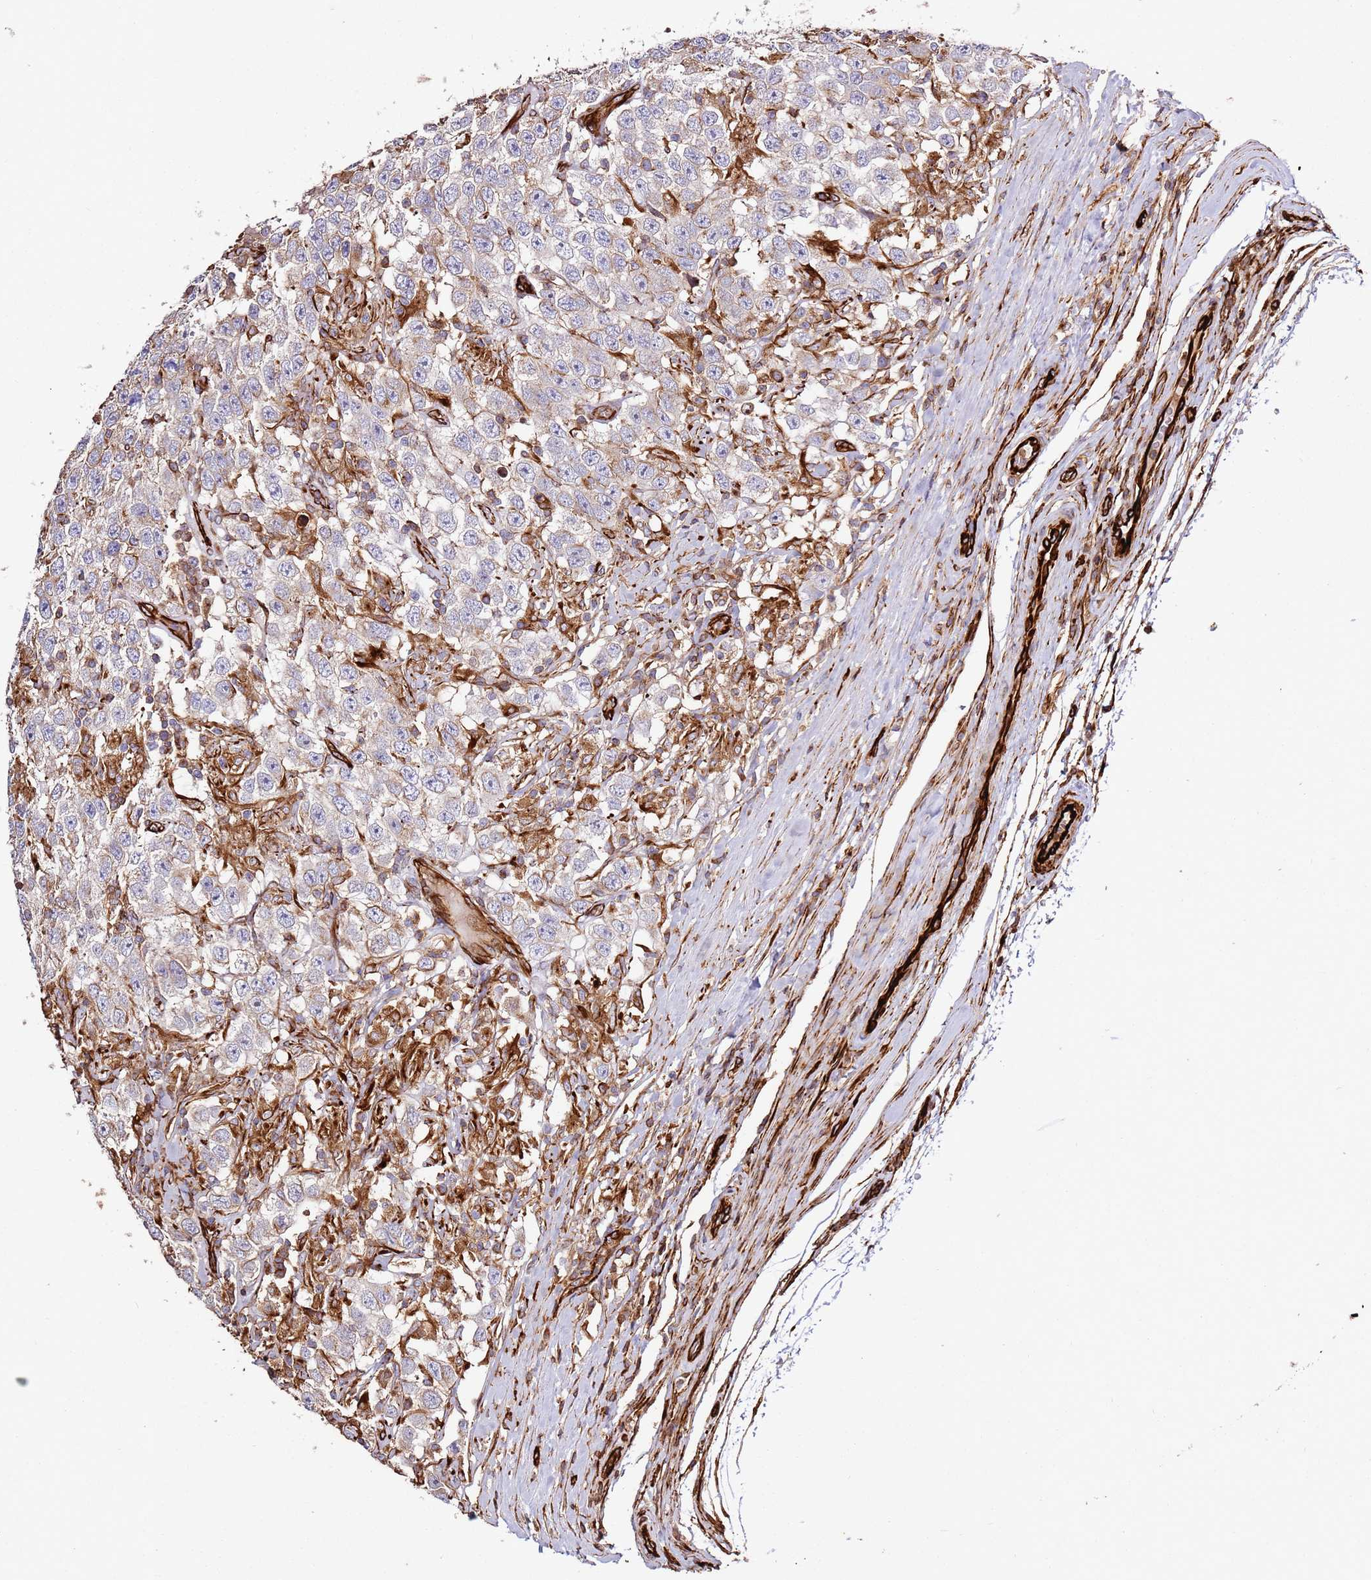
{"staining": {"intensity": "negative", "quantity": "none", "location": "none"}, "tissue": "testis cancer", "cell_type": "Tumor cells", "image_type": "cancer", "snomed": [{"axis": "morphology", "description": "Seminoma, NOS"}, {"axis": "topography", "description": "Testis"}], "caption": "Testis cancer (seminoma) was stained to show a protein in brown. There is no significant expression in tumor cells. (Immunohistochemistry, brightfield microscopy, high magnification).", "gene": "MRGPRE", "patient": {"sex": "male", "age": 41}}